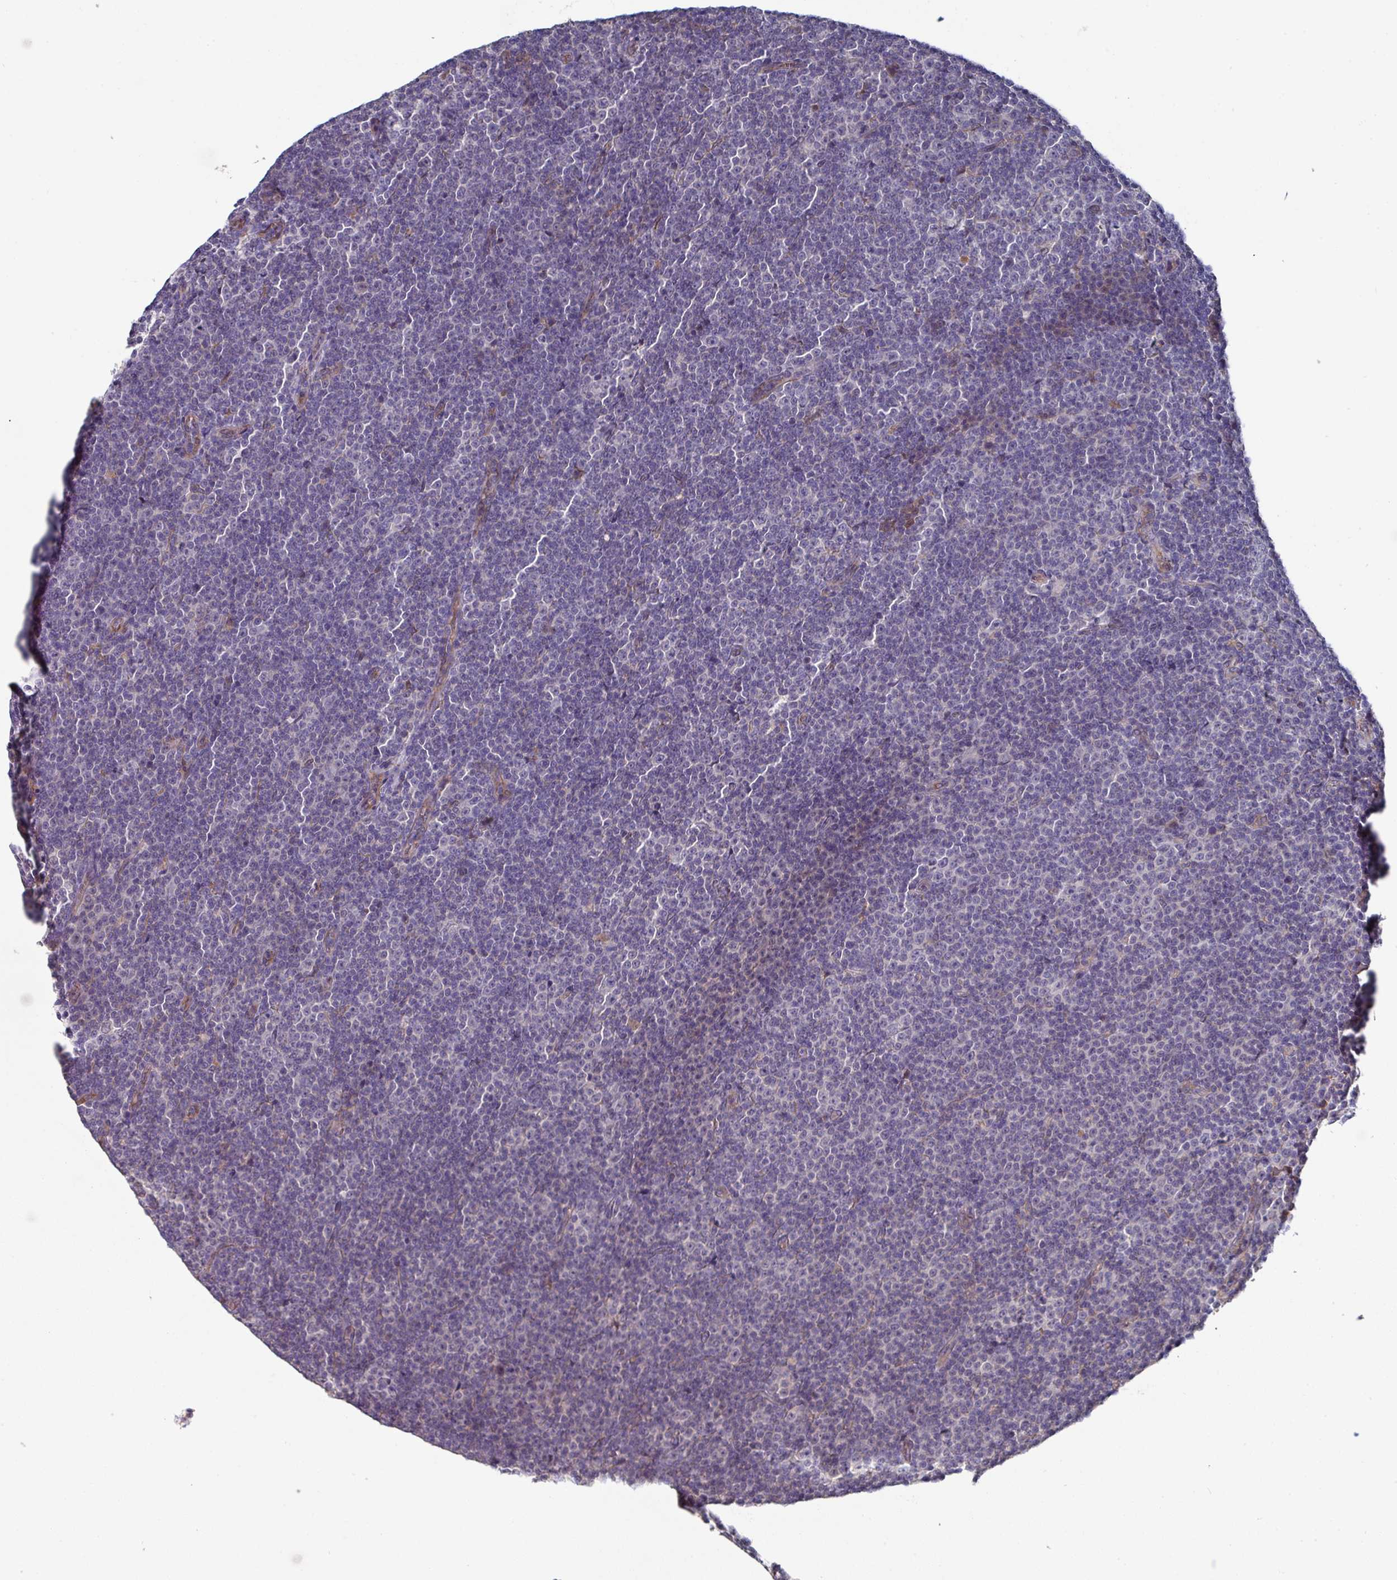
{"staining": {"intensity": "negative", "quantity": "none", "location": "none"}, "tissue": "lymphoma", "cell_type": "Tumor cells", "image_type": "cancer", "snomed": [{"axis": "morphology", "description": "Malignant lymphoma, non-Hodgkin's type, Low grade"}, {"axis": "topography", "description": "Lymph node"}], "caption": "This is a histopathology image of IHC staining of malignant lymphoma, non-Hodgkin's type (low-grade), which shows no expression in tumor cells.", "gene": "PRR5", "patient": {"sex": "female", "age": 67}}